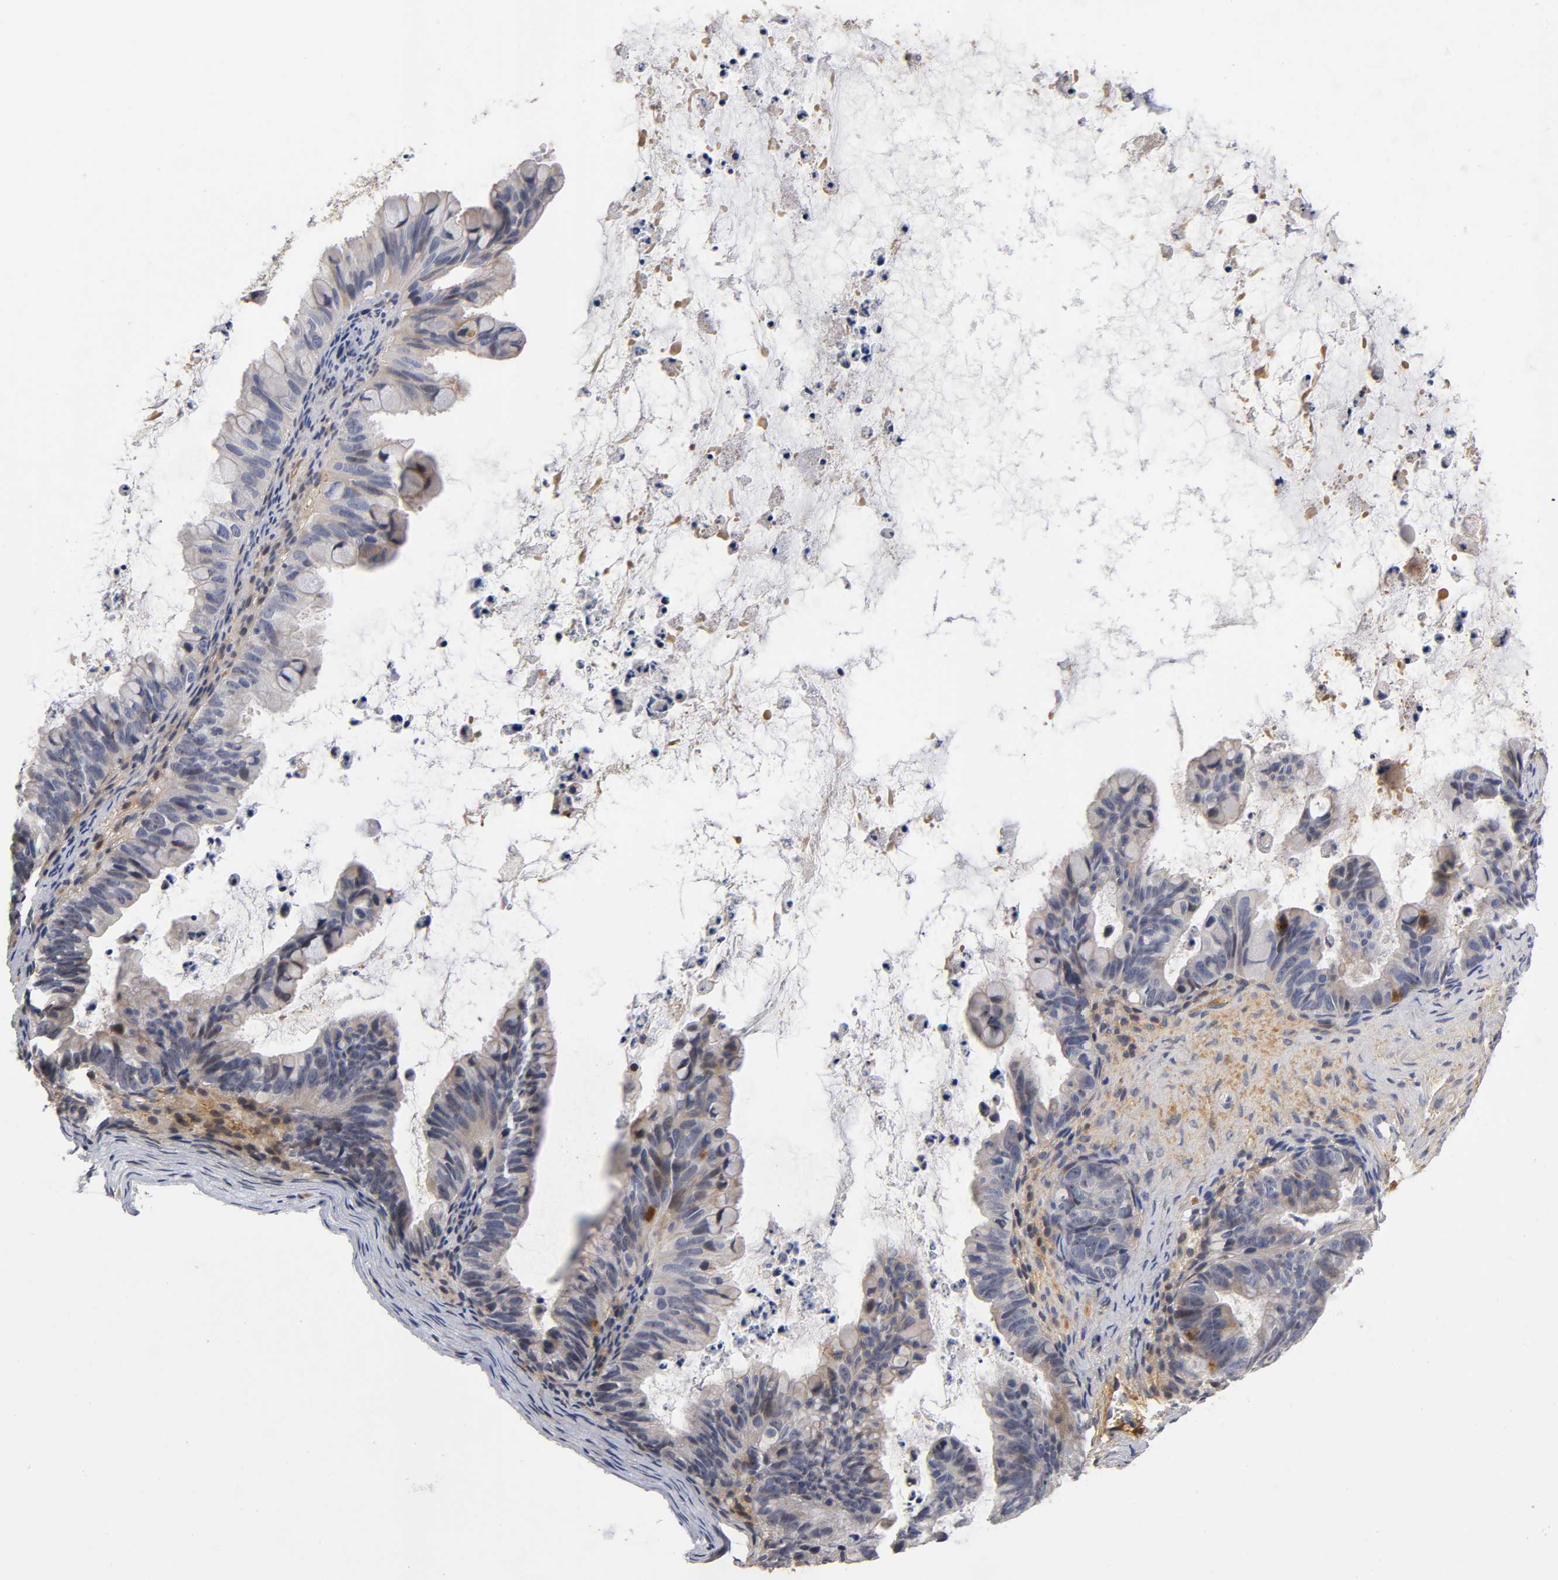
{"staining": {"intensity": "weak", "quantity": ">75%", "location": "cytoplasmic/membranous"}, "tissue": "ovarian cancer", "cell_type": "Tumor cells", "image_type": "cancer", "snomed": [{"axis": "morphology", "description": "Cystadenocarcinoma, mucinous, NOS"}, {"axis": "topography", "description": "Ovary"}], "caption": "Ovarian mucinous cystadenocarcinoma stained for a protein (brown) displays weak cytoplasmic/membranous positive staining in about >75% of tumor cells.", "gene": "NOVA1", "patient": {"sex": "female", "age": 36}}